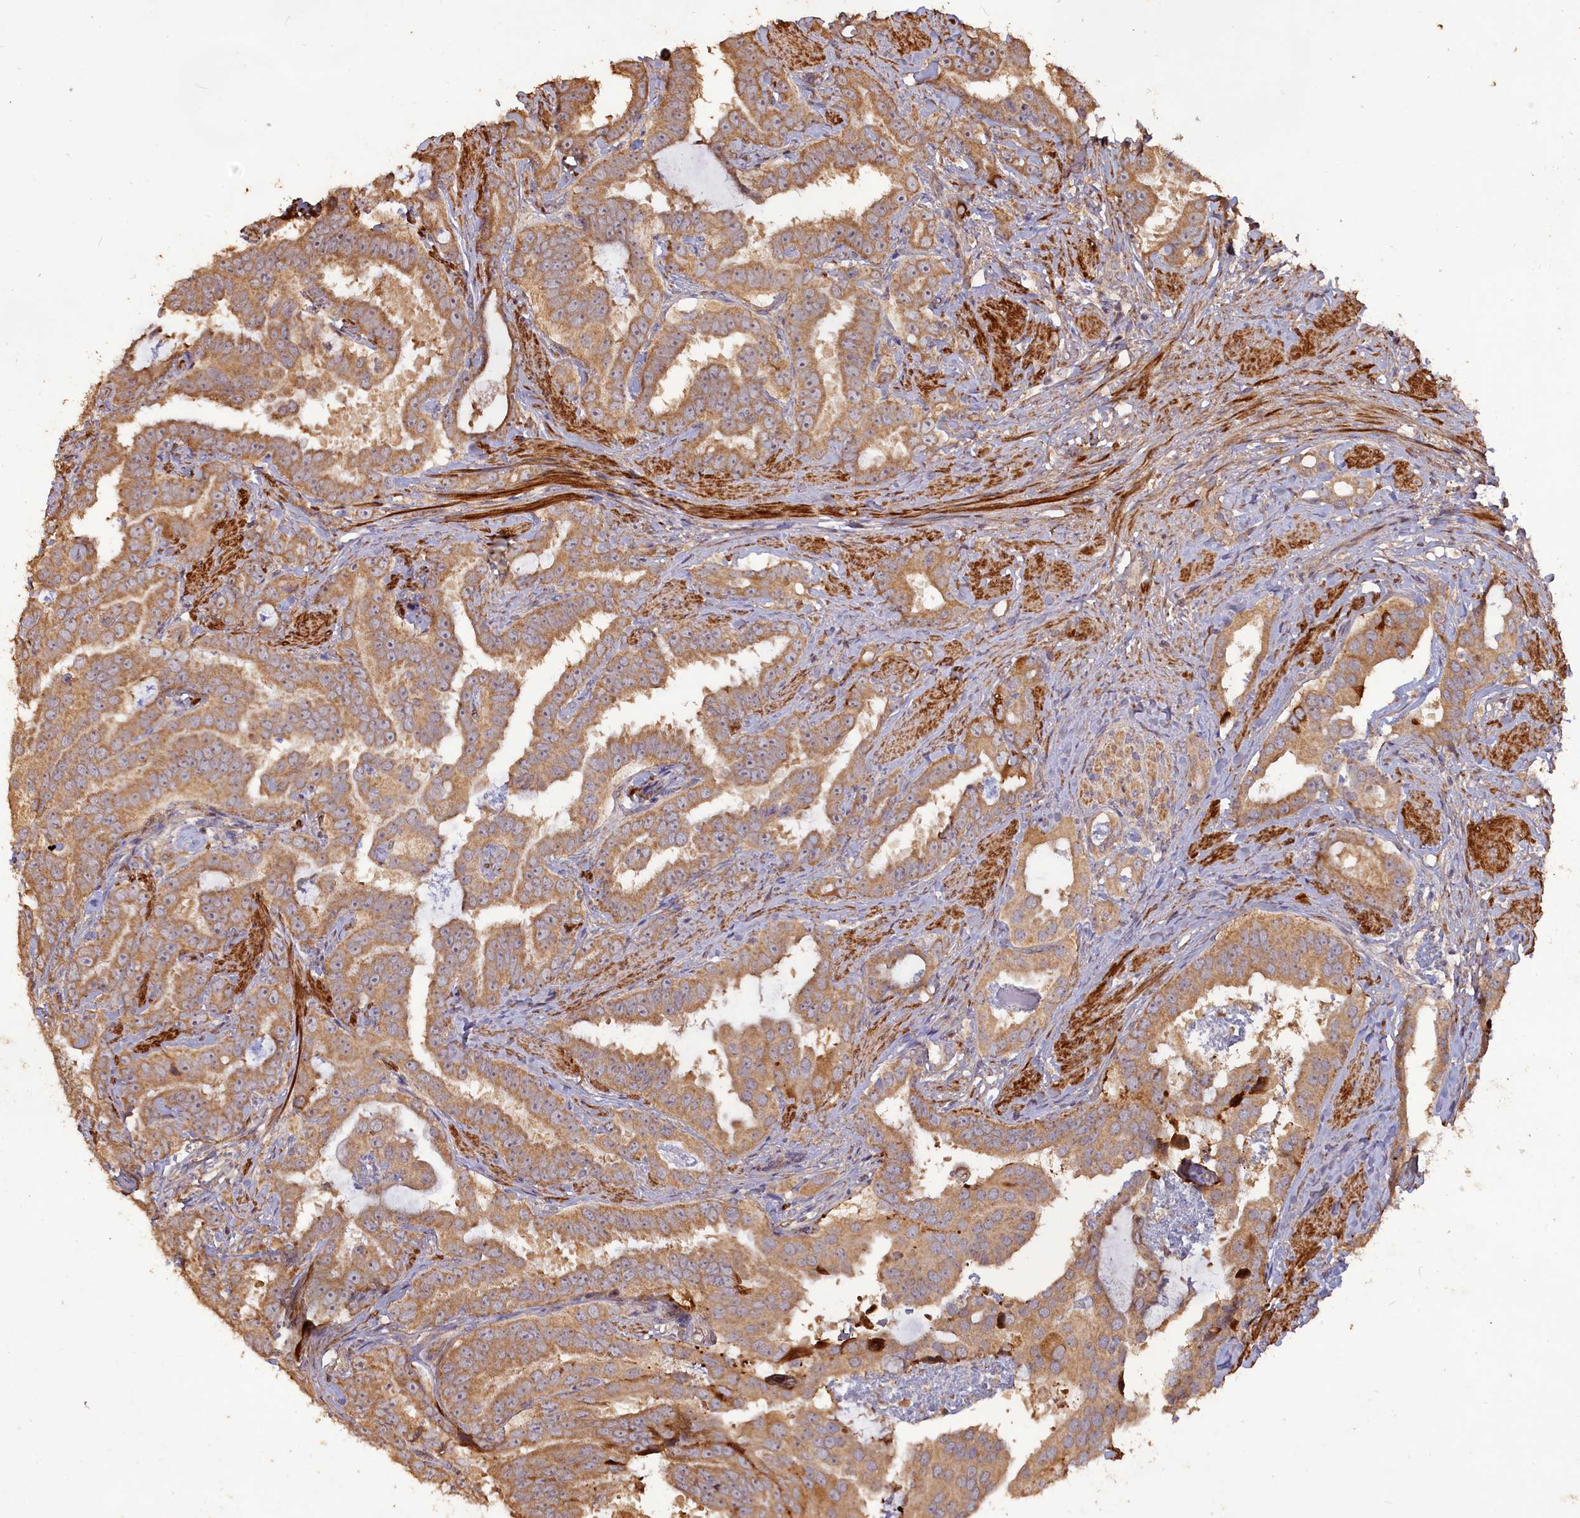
{"staining": {"intensity": "moderate", "quantity": ">75%", "location": "cytoplasmic/membranous"}, "tissue": "prostate cancer", "cell_type": "Tumor cells", "image_type": "cancer", "snomed": [{"axis": "morphology", "description": "Adenocarcinoma, Low grade"}, {"axis": "topography", "description": "Prostate"}], "caption": "Brown immunohistochemical staining in human prostate low-grade adenocarcinoma shows moderate cytoplasmic/membranous staining in approximately >75% of tumor cells.", "gene": "LAYN", "patient": {"sex": "male", "age": 71}}